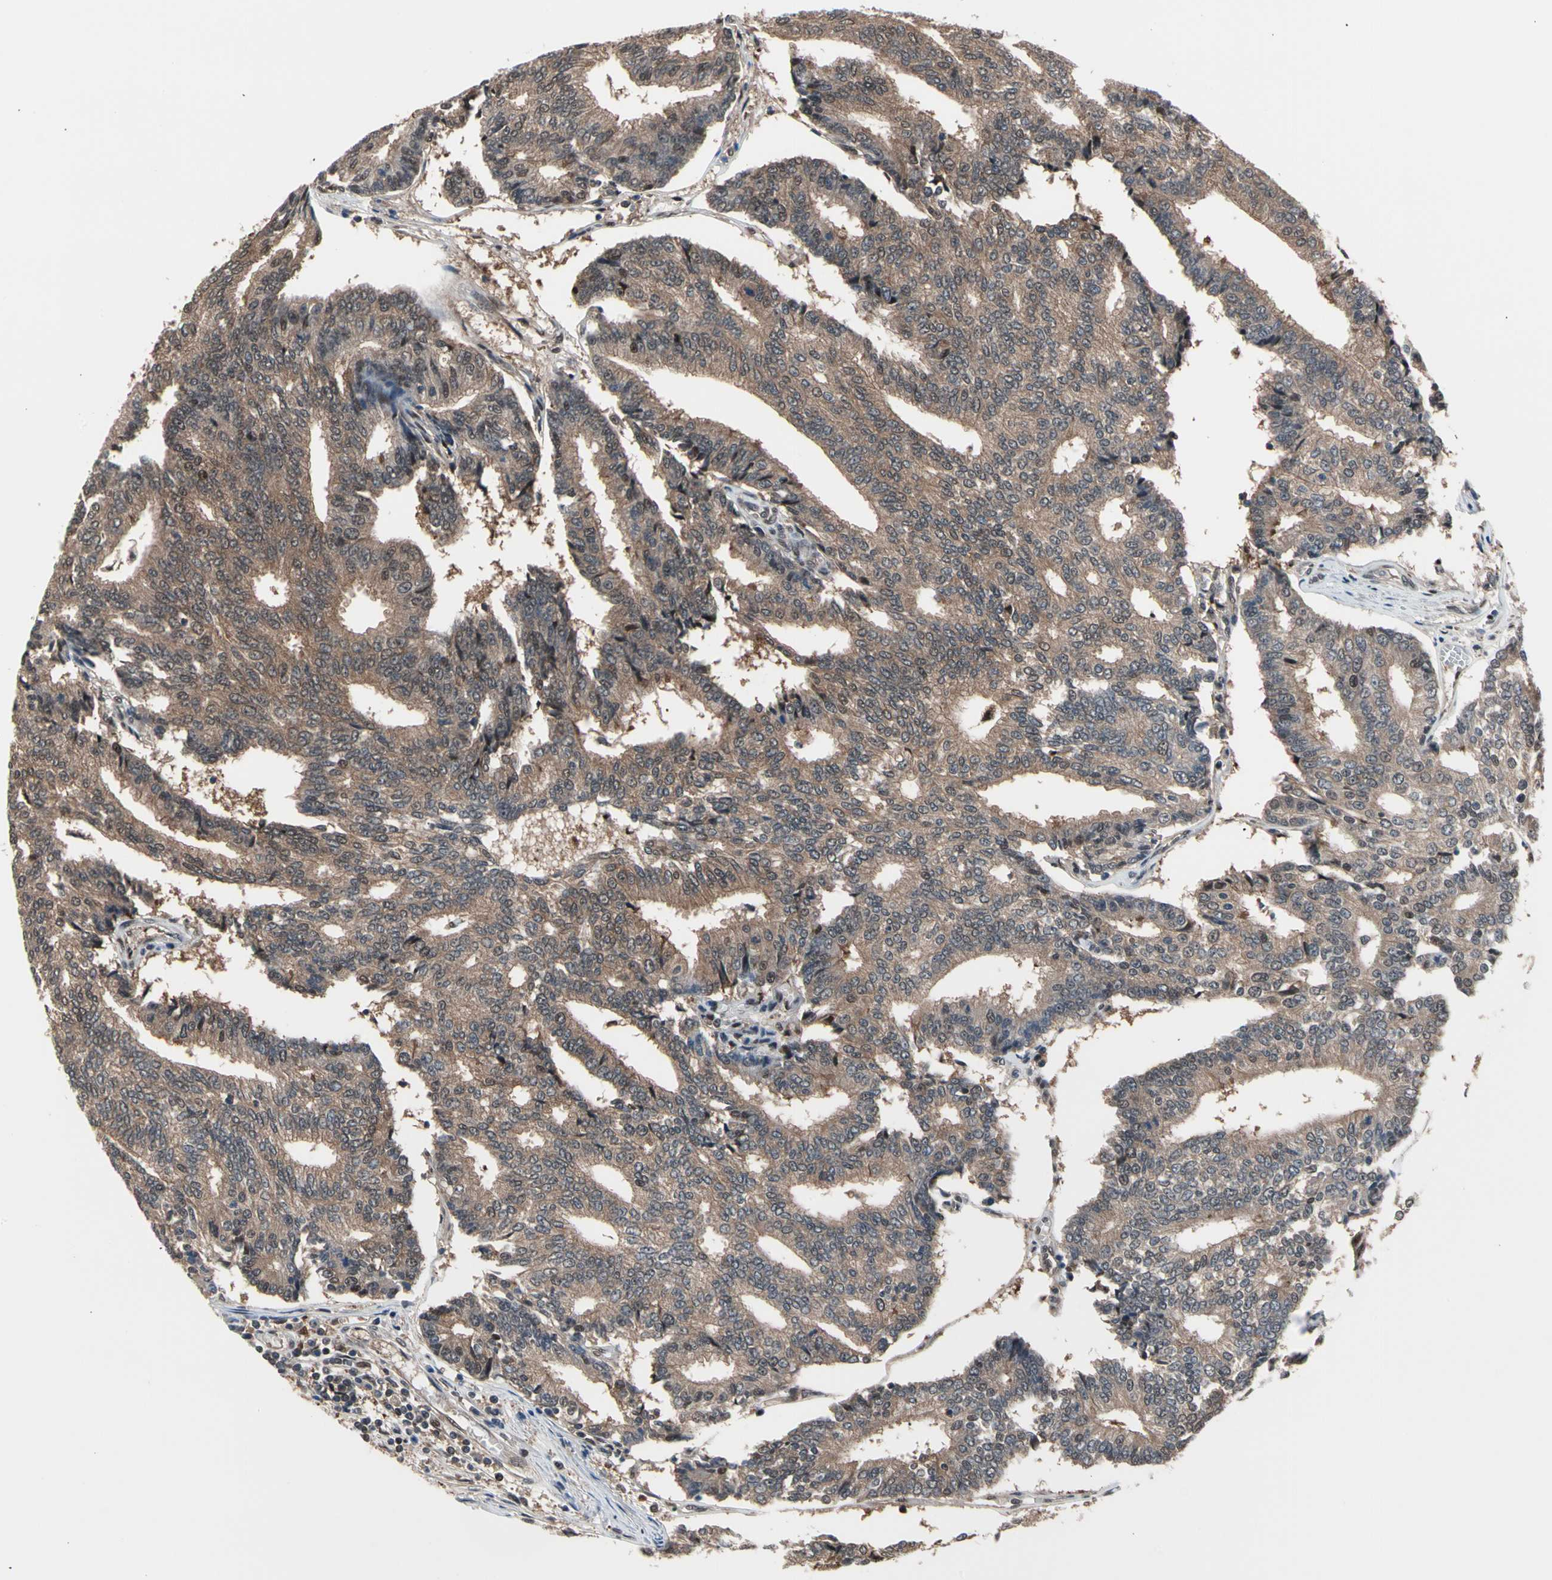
{"staining": {"intensity": "moderate", "quantity": ">75%", "location": "cytoplasmic/membranous,nuclear"}, "tissue": "prostate cancer", "cell_type": "Tumor cells", "image_type": "cancer", "snomed": [{"axis": "morphology", "description": "Adenocarcinoma, High grade"}, {"axis": "topography", "description": "Prostate"}], "caption": "This micrograph displays prostate adenocarcinoma (high-grade) stained with immunohistochemistry (IHC) to label a protein in brown. The cytoplasmic/membranous and nuclear of tumor cells show moderate positivity for the protein. Nuclei are counter-stained blue.", "gene": "PSMA2", "patient": {"sex": "male", "age": 55}}